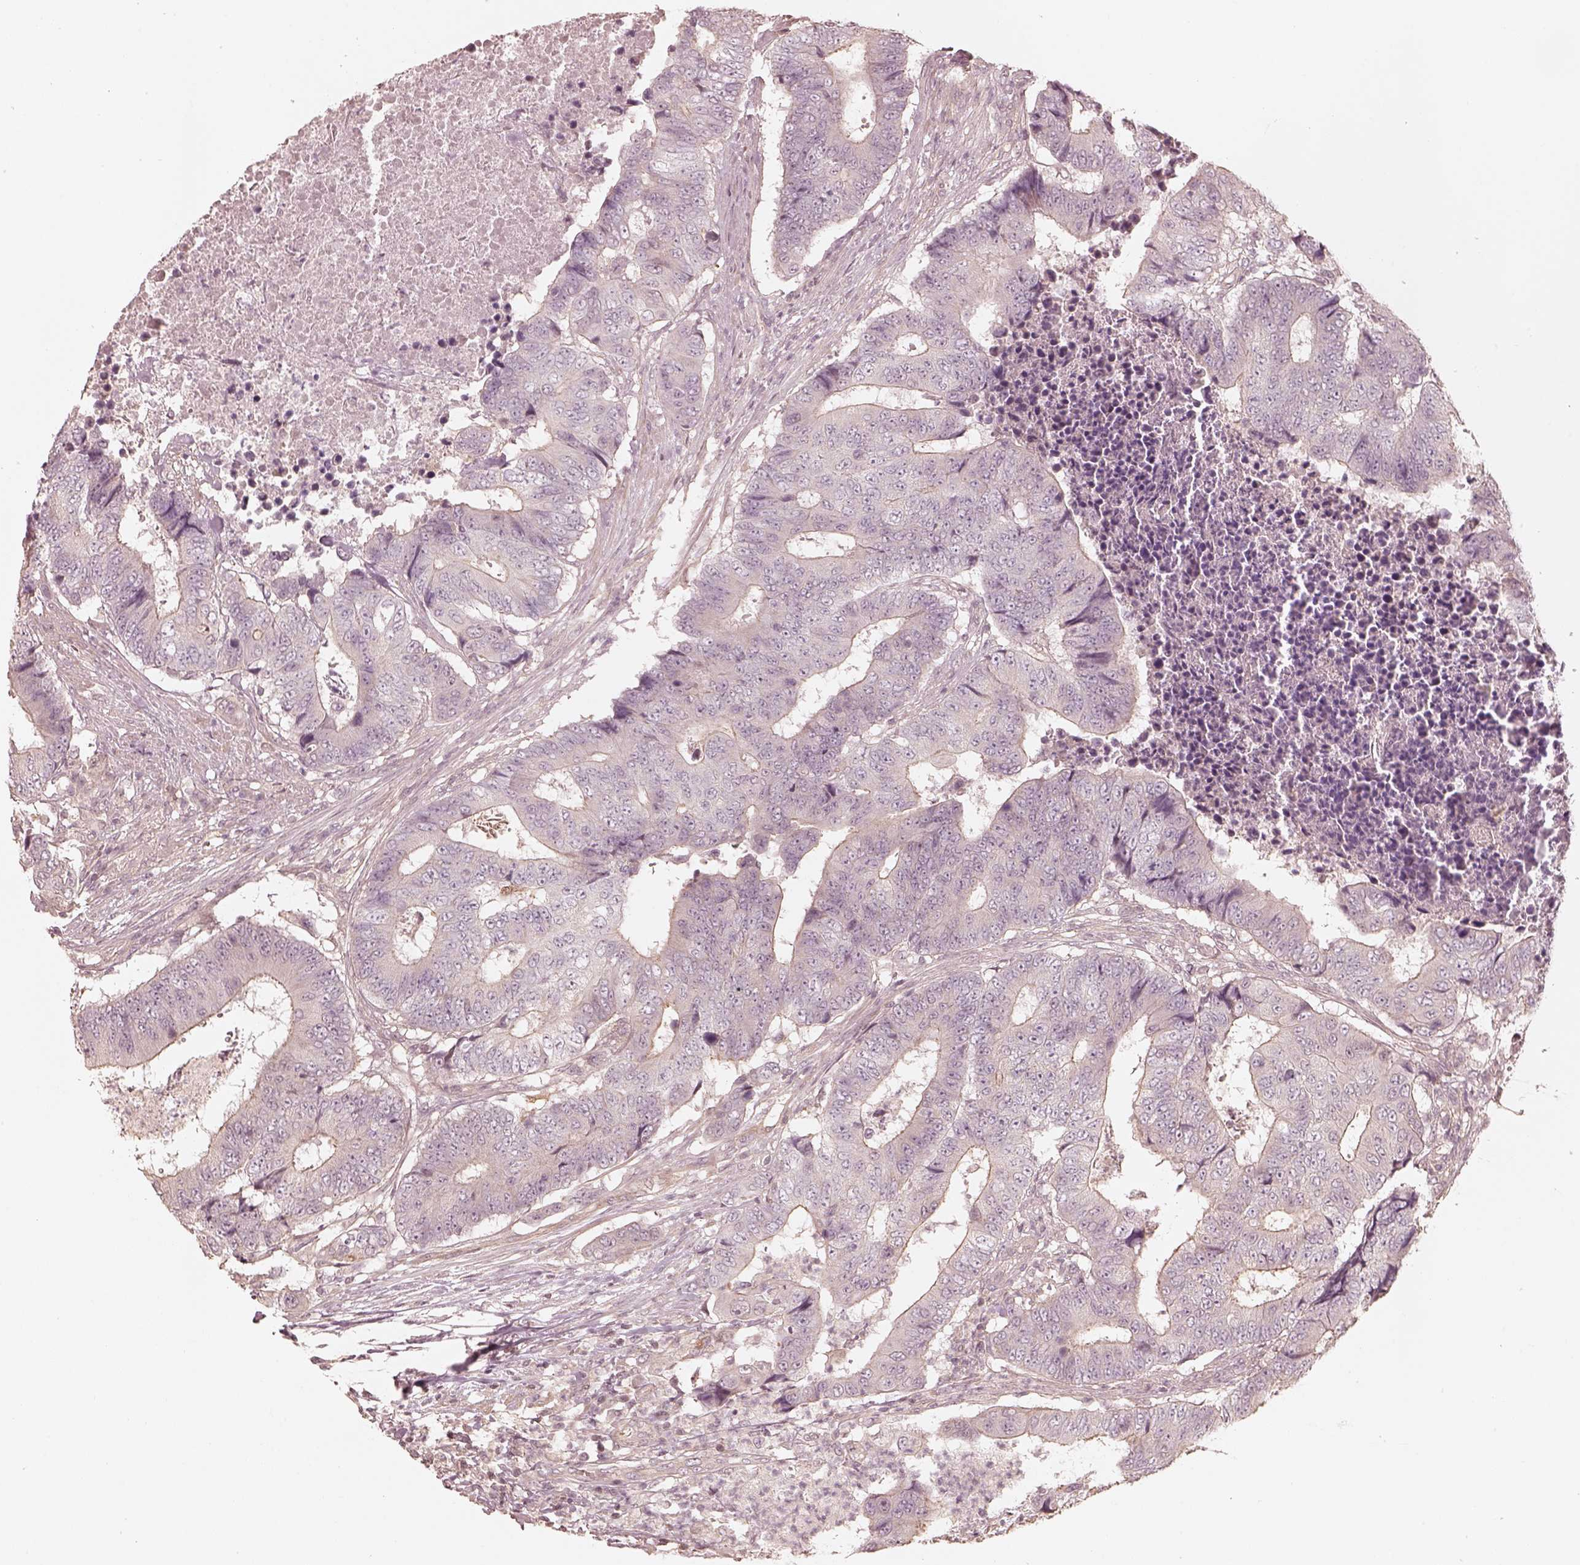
{"staining": {"intensity": "negative", "quantity": "none", "location": "none"}, "tissue": "colorectal cancer", "cell_type": "Tumor cells", "image_type": "cancer", "snomed": [{"axis": "morphology", "description": "Adenocarcinoma, NOS"}, {"axis": "topography", "description": "Colon"}], "caption": "Immunohistochemical staining of human colorectal adenocarcinoma reveals no significant staining in tumor cells.", "gene": "KIF5C", "patient": {"sex": "female", "age": 48}}